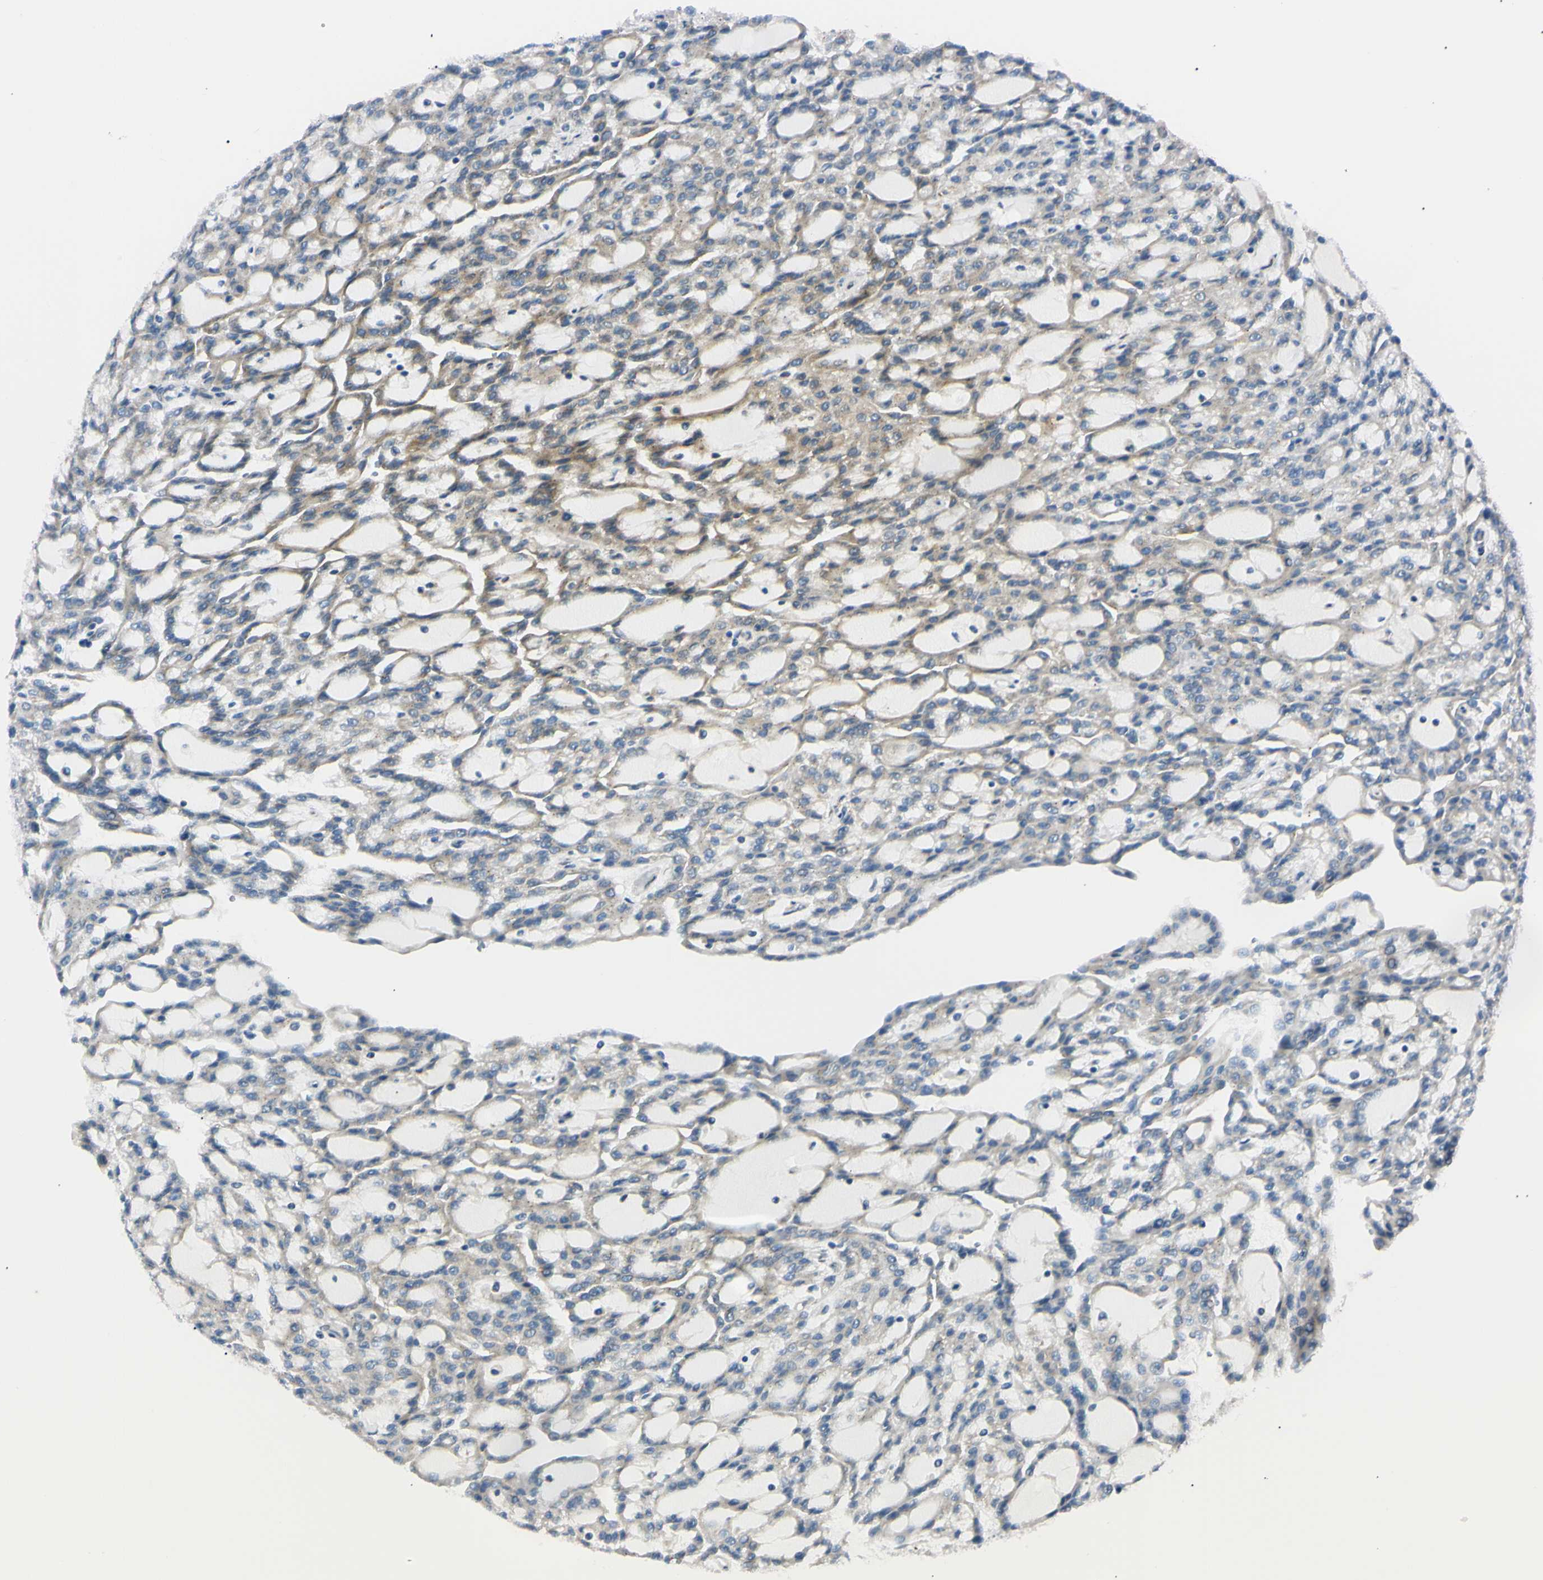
{"staining": {"intensity": "weak", "quantity": "25%-75%", "location": "cytoplasmic/membranous"}, "tissue": "renal cancer", "cell_type": "Tumor cells", "image_type": "cancer", "snomed": [{"axis": "morphology", "description": "Adenocarcinoma, NOS"}, {"axis": "topography", "description": "Kidney"}], "caption": "IHC photomicrograph of adenocarcinoma (renal) stained for a protein (brown), which displays low levels of weak cytoplasmic/membranous positivity in approximately 25%-75% of tumor cells.", "gene": "IER3IP1", "patient": {"sex": "male", "age": 63}}